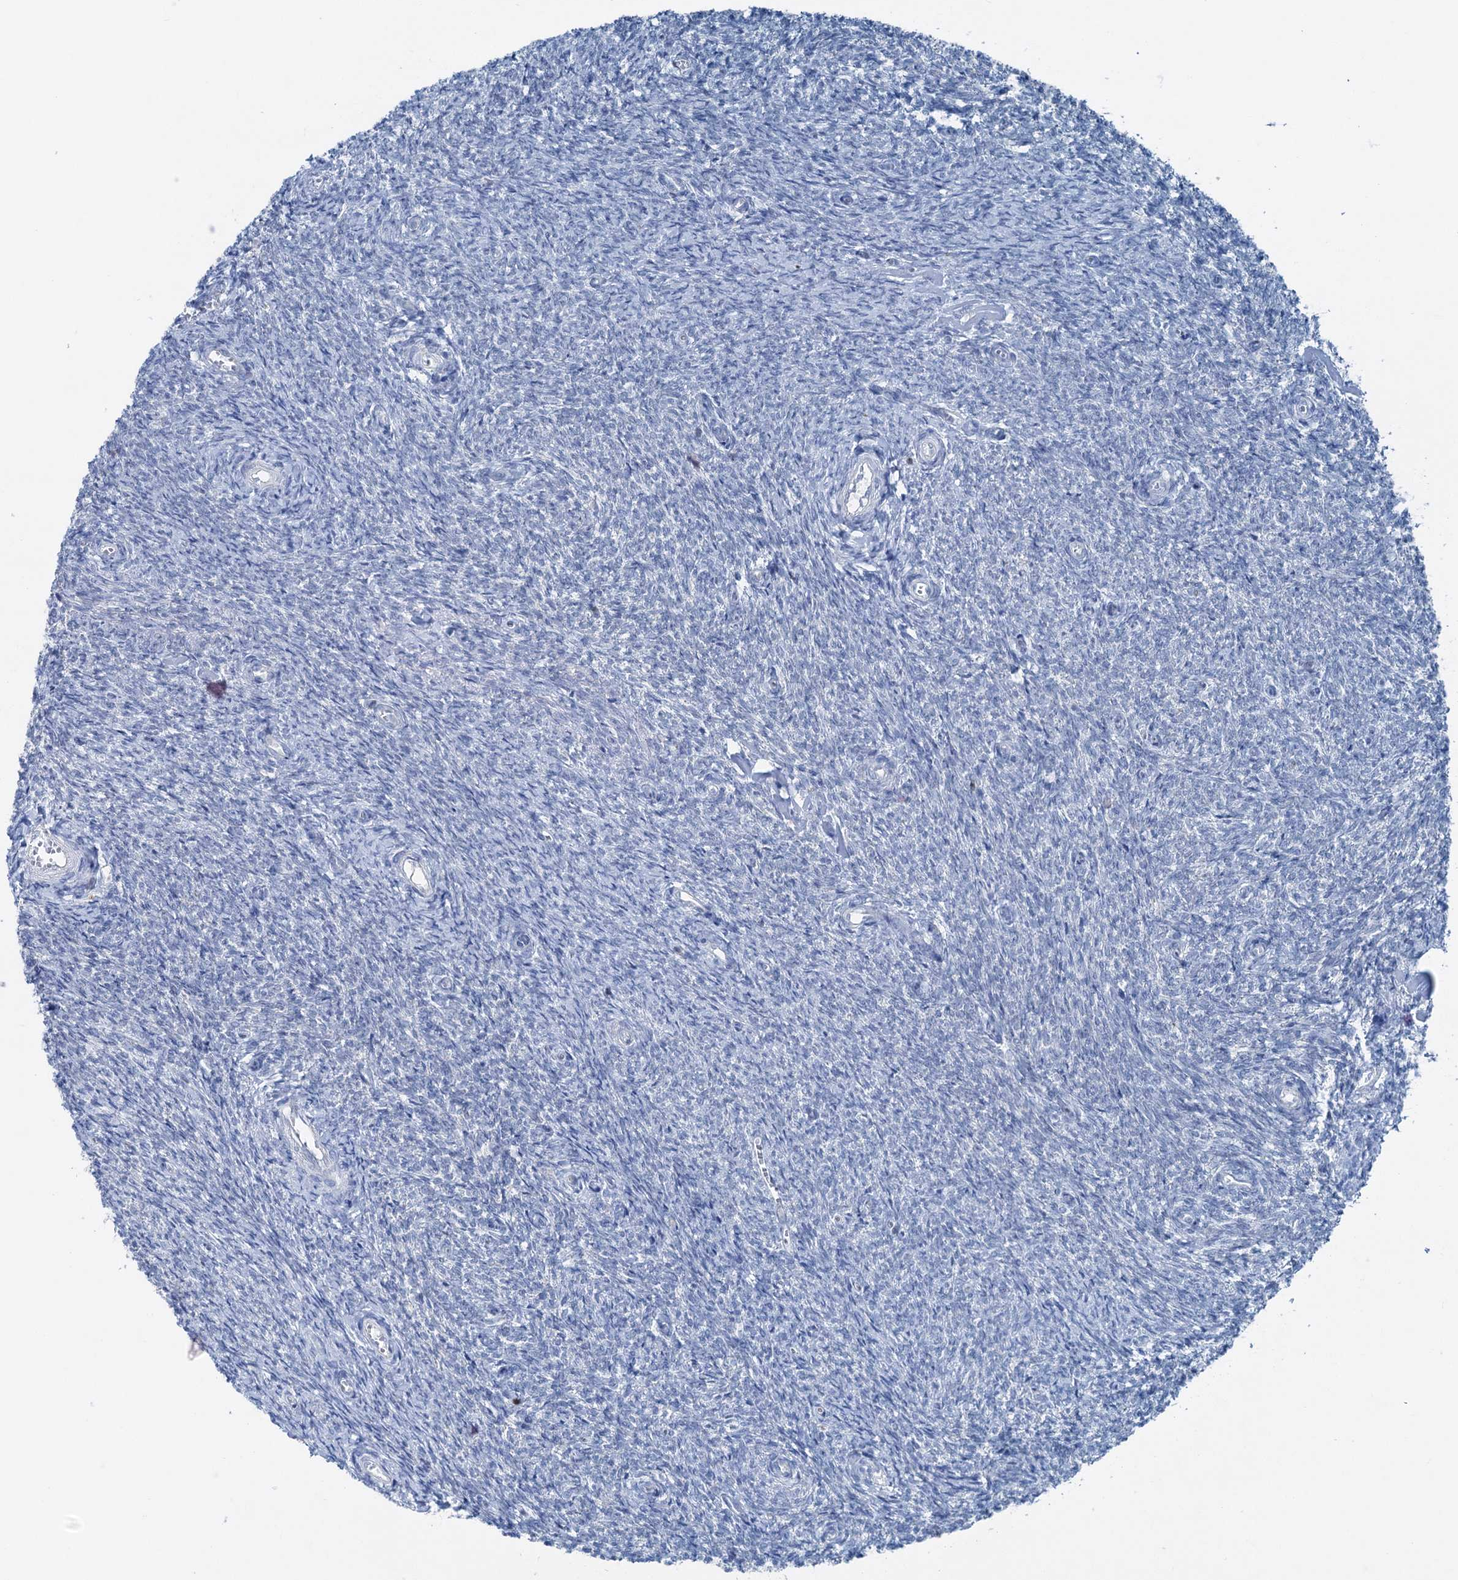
{"staining": {"intensity": "negative", "quantity": "none", "location": "none"}, "tissue": "ovary", "cell_type": "Ovarian stroma cells", "image_type": "normal", "snomed": [{"axis": "morphology", "description": "Normal tissue, NOS"}, {"axis": "topography", "description": "Ovary"}], "caption": "IHC of normal human ovary demonstrates no positivity in ovarian stroma cells.", "gene": "ELP4", "patient": {"sex": "female", "age": 44}}